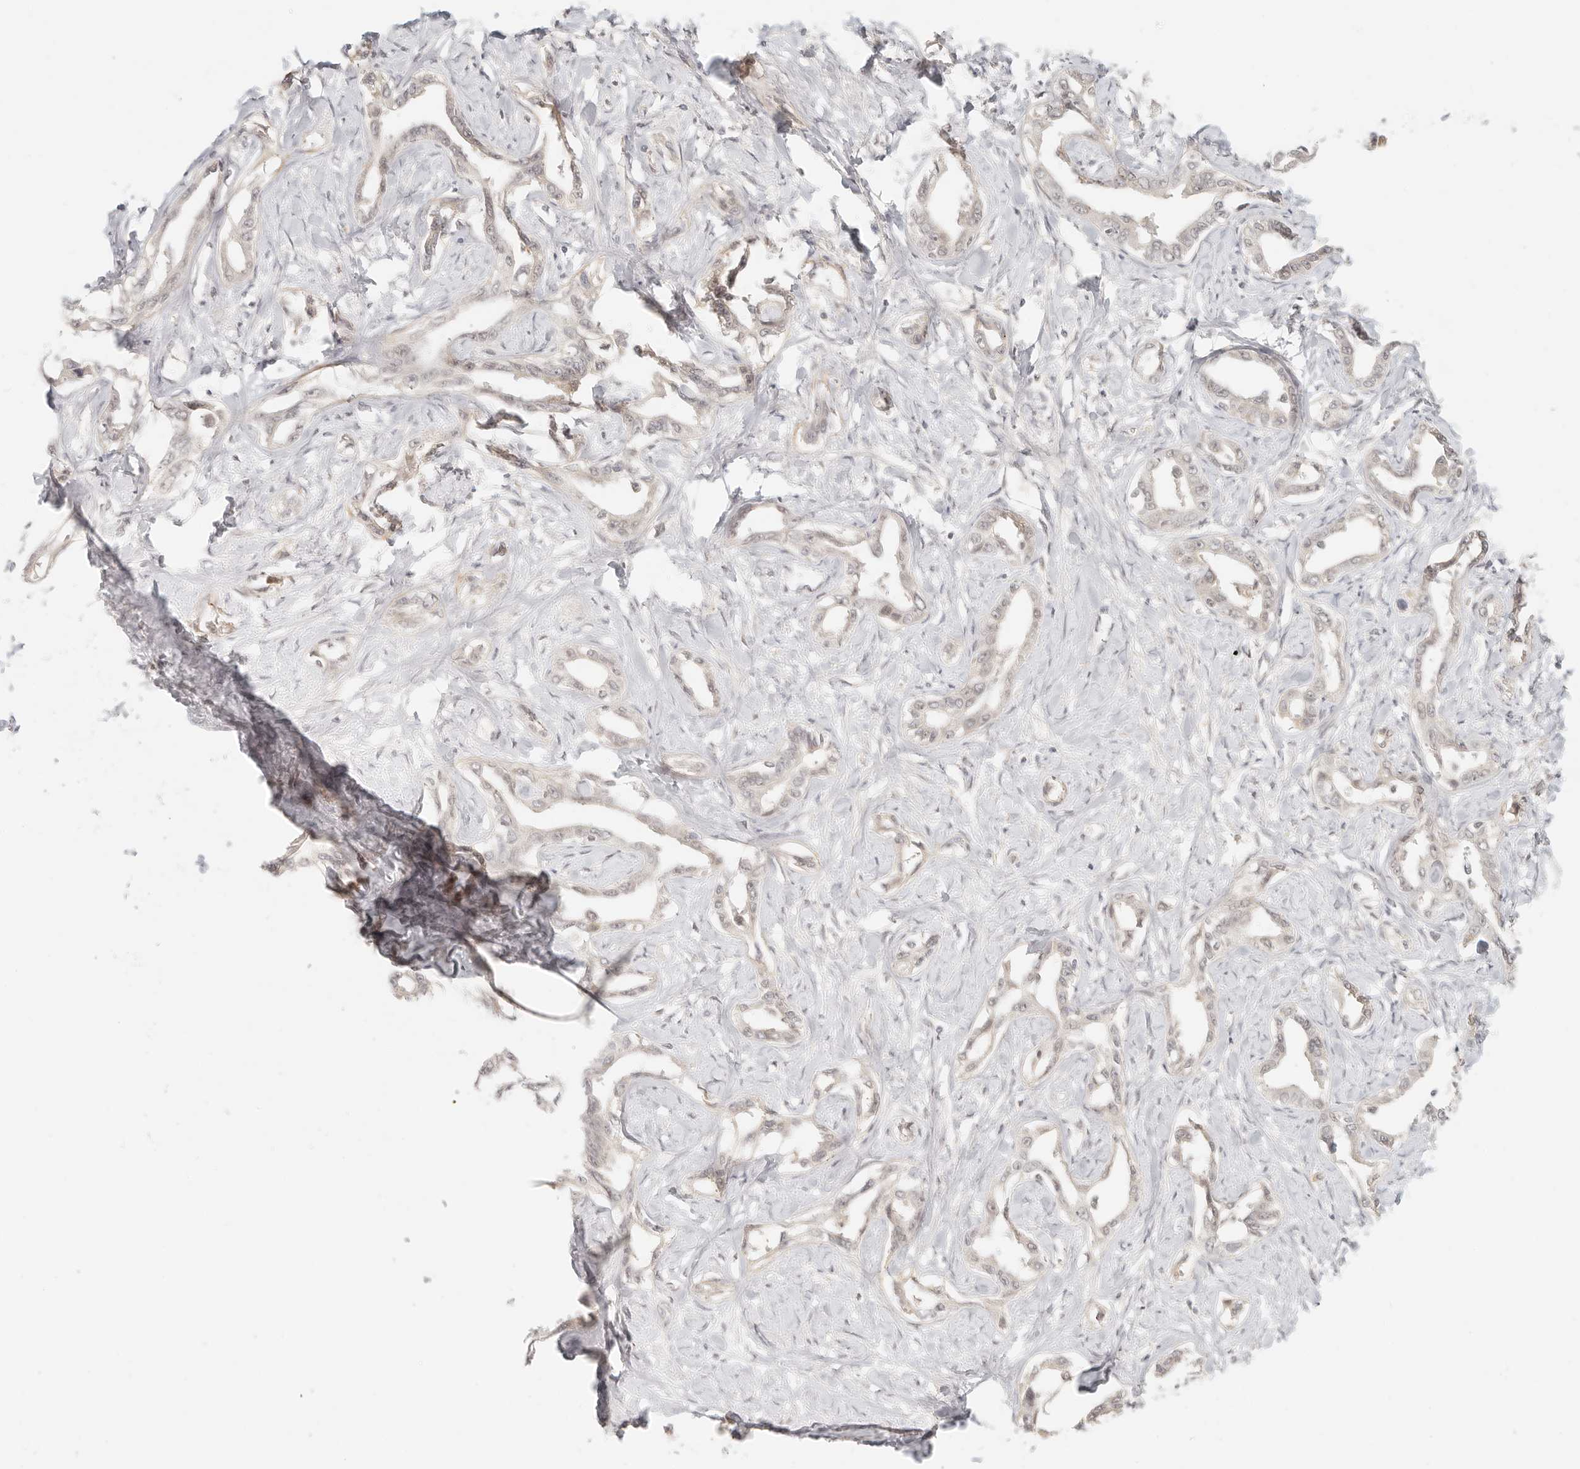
{"staining": {"intensity": "weak", "quantity": "25%-75%", "location": "nuclear"}, "tissue": "liver cancer", "cell_type": "Tumor cells", "image_type": "cancer", "snomed": [{"axis": "morphology", "description": "Cholangiocarcinoma"}, {"axis": "topography", "description": "Liver"}], "caption": "Human liver cholangiocarcinoma stained for a protein (brown) shows weak nuclear positive staining in about 25%-75% of tumor cells.", "gene": "INTS11", "patient": {"sex": "male", "age": 59}}